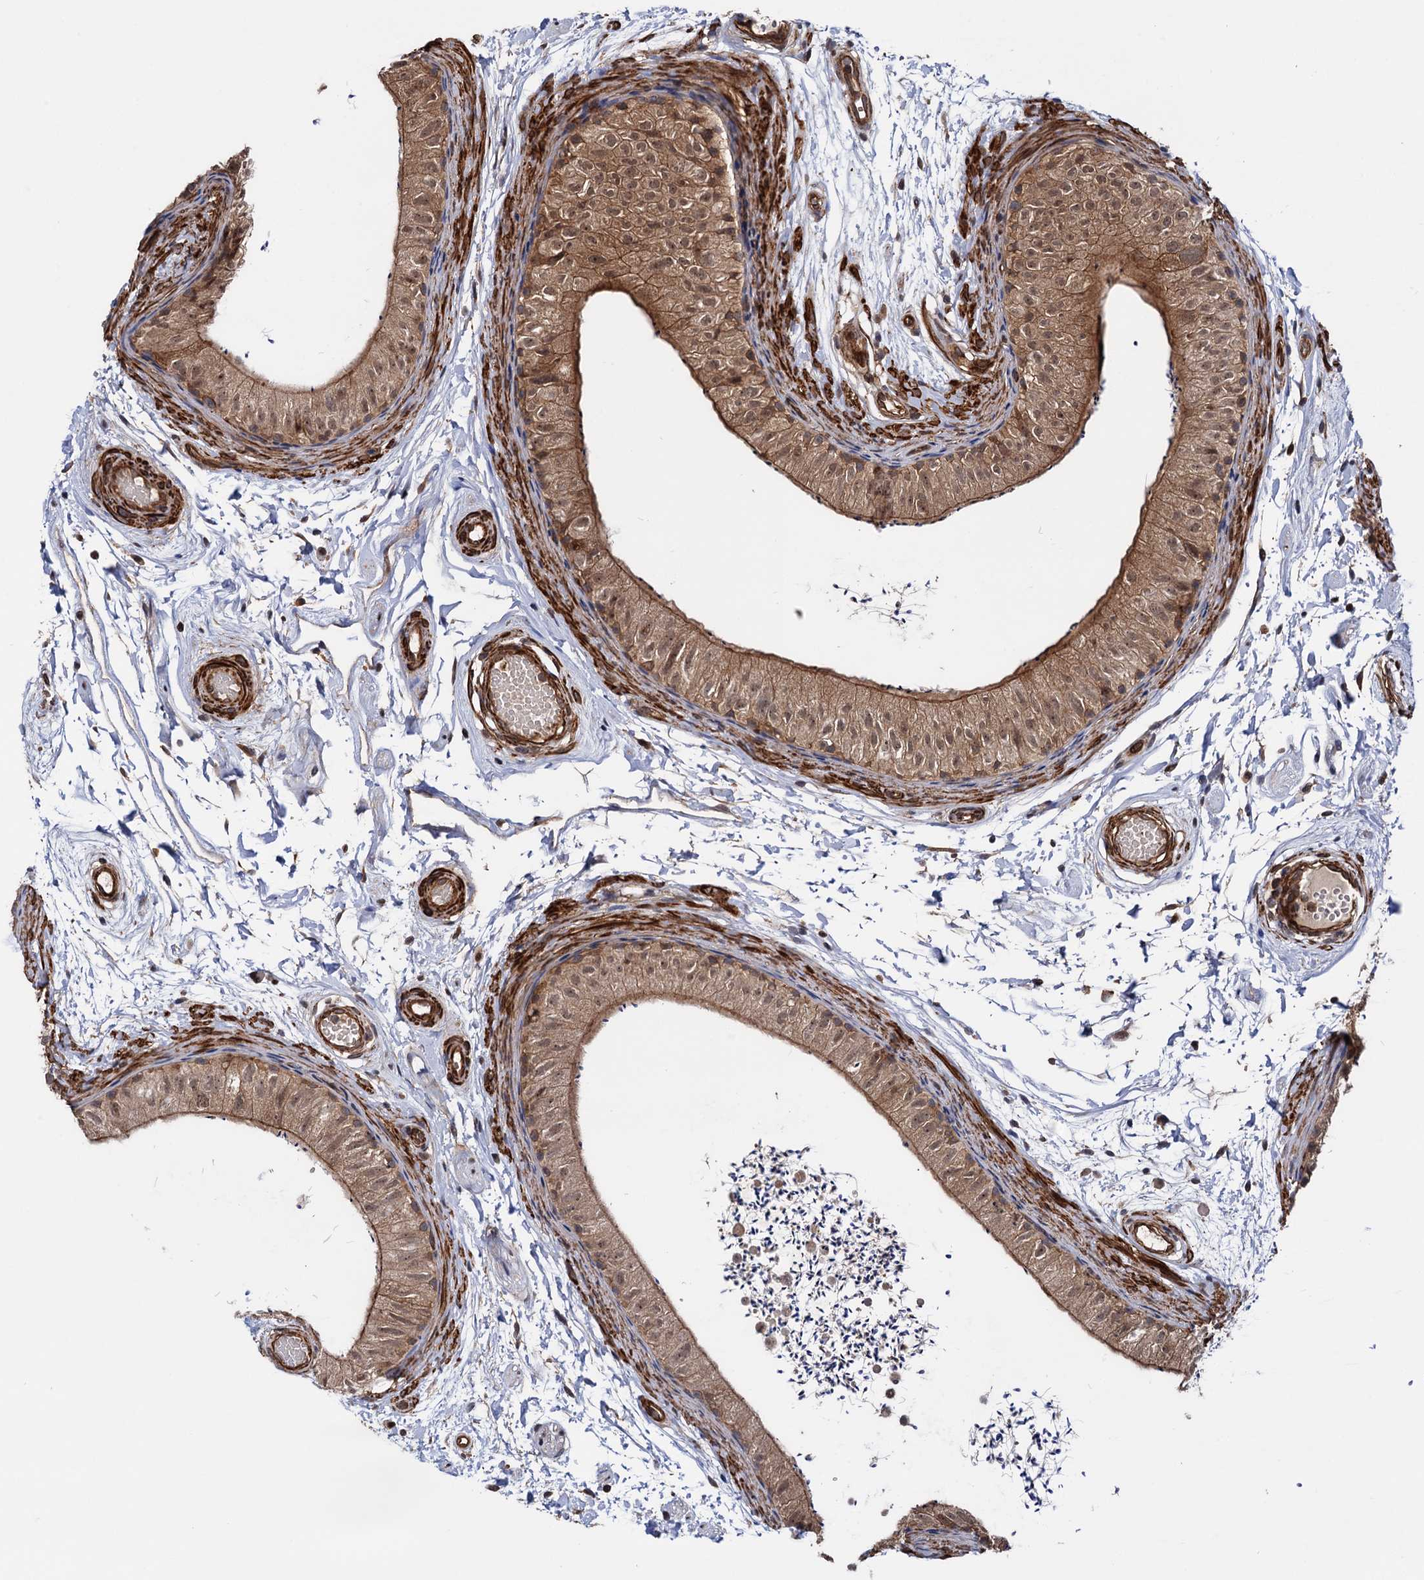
{"staining": {"intensity": "moderate", "quantity": ">75%", "location": "cytoplasmic/membranous"}, "tissue": "epididymis", "cell_type": "Glandular cells", "image_type": "normal", "snomed": [{"axis": "morphology", "description": "Normal tissue, NOS"}, {"axis": "topography", "description": "Epididymis"}], "caption": "High-power microscopy captured an immunohistochemistry histopathology image of benign epididymis, revealing moderate cytoplasmic/membranous expression in about >75% of glandular cells. The staining was performed using DAB to visualize the protein expression in brown, while the nuclei were stained in blue with hematoxylin (Magnification: 20x).", "gene": "ATP8B4", "patient": {"sex": "male", "age": 50}}